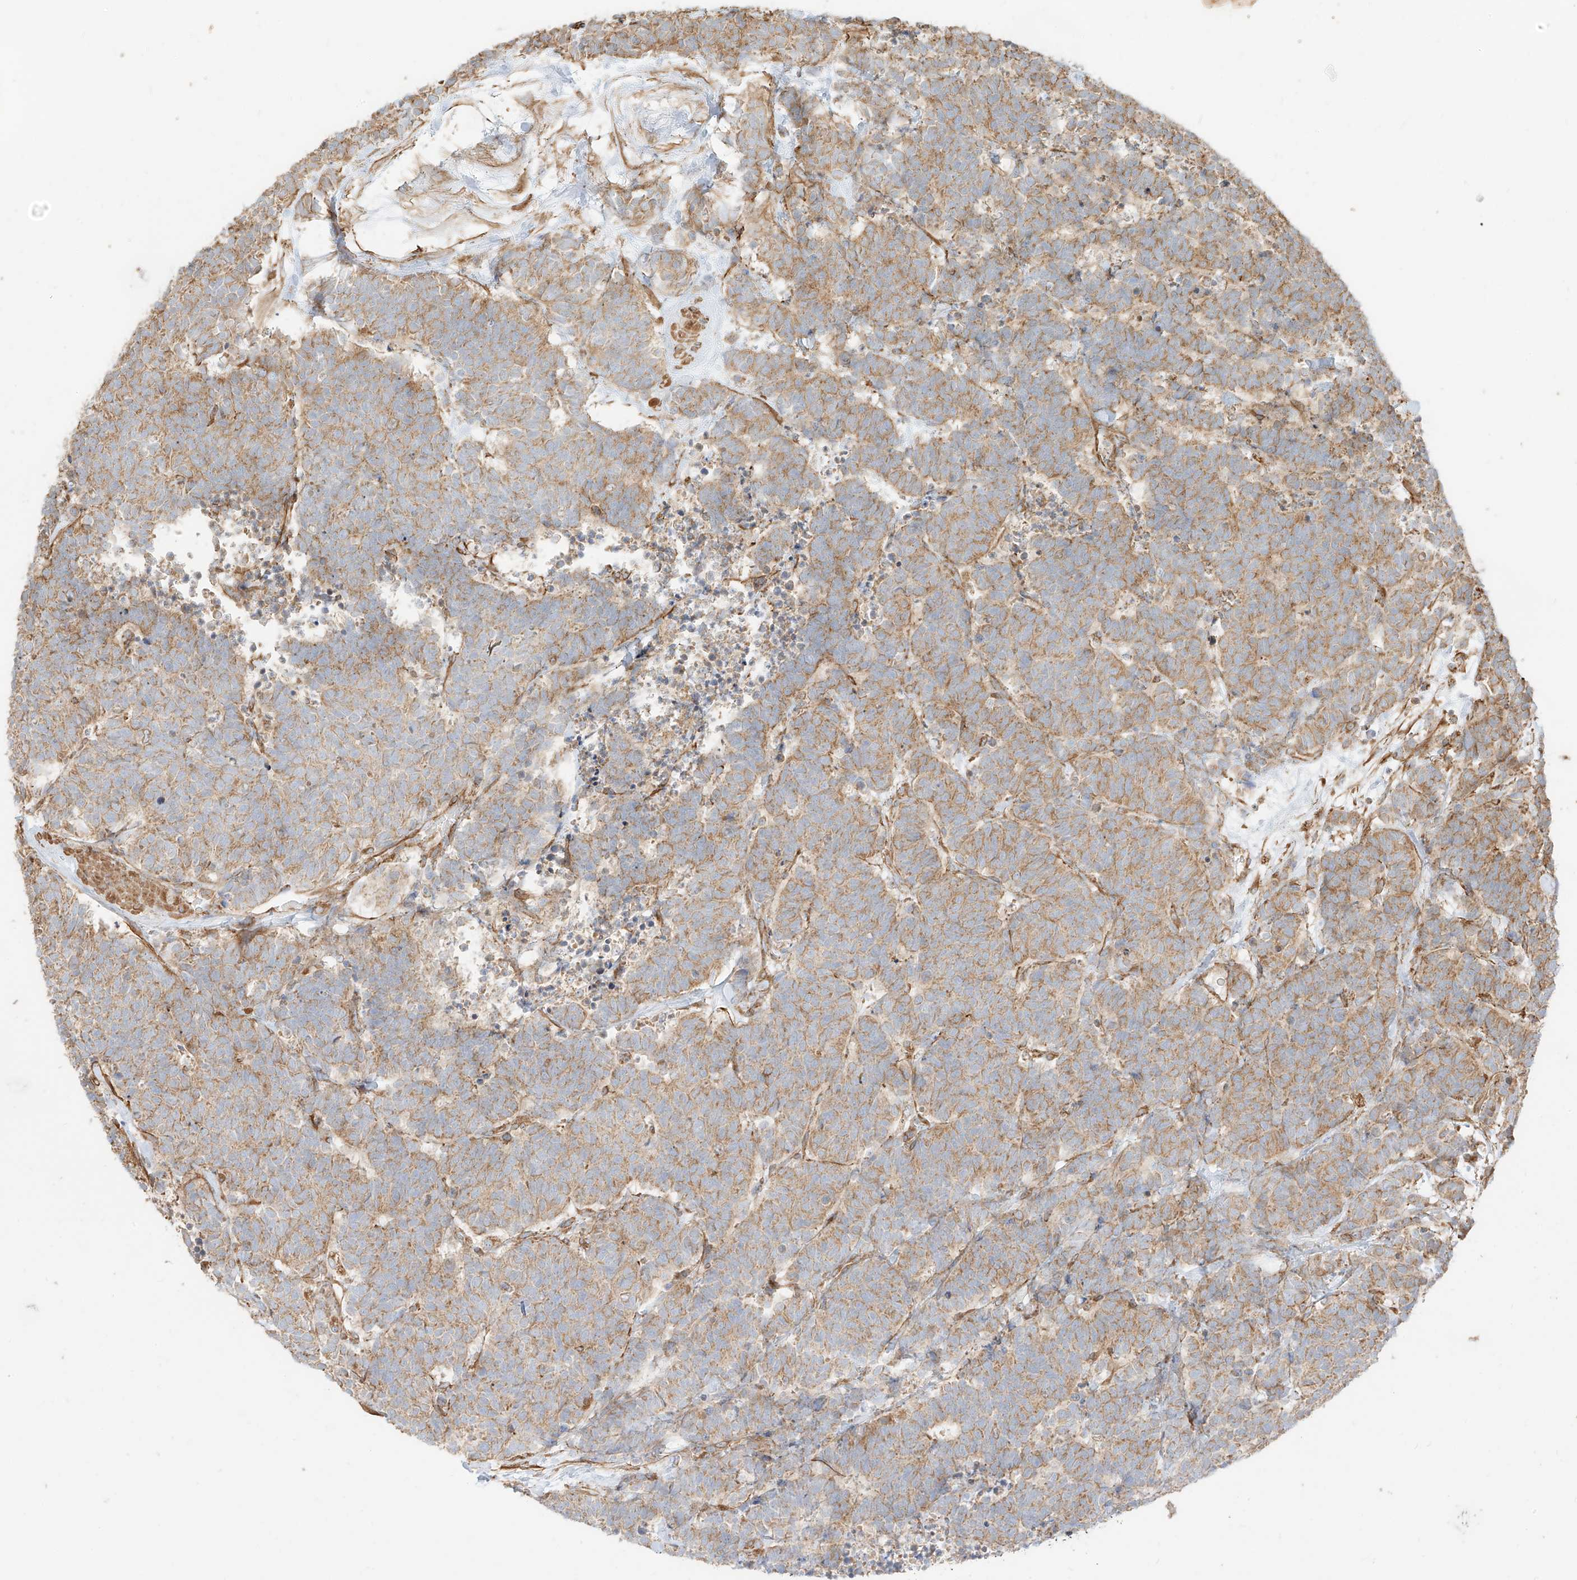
{"staining": {"intensity": "moderate", "quantity": ">75%", "location": "cytoplasmic/membranous"}, "tissue": "carcinoid", "cell_type": "Tumor cells", "image_type": "cancer", "snomed": [{"axis": "morphology", "description": "Carcinoma, NOS"}, {"axis": "morphology", "description": "Carcinoid, malignant, NOS"}, {"axis": "topography", "description": "Urinary bladder"}], "caption": "A micrograph of human carcinoid stained for a protein shows moderate cytoplasmic/membranous brown staining in tumor cells.", "gene": "PLCL1", "patient": {"sex": "male", "age": 57}}